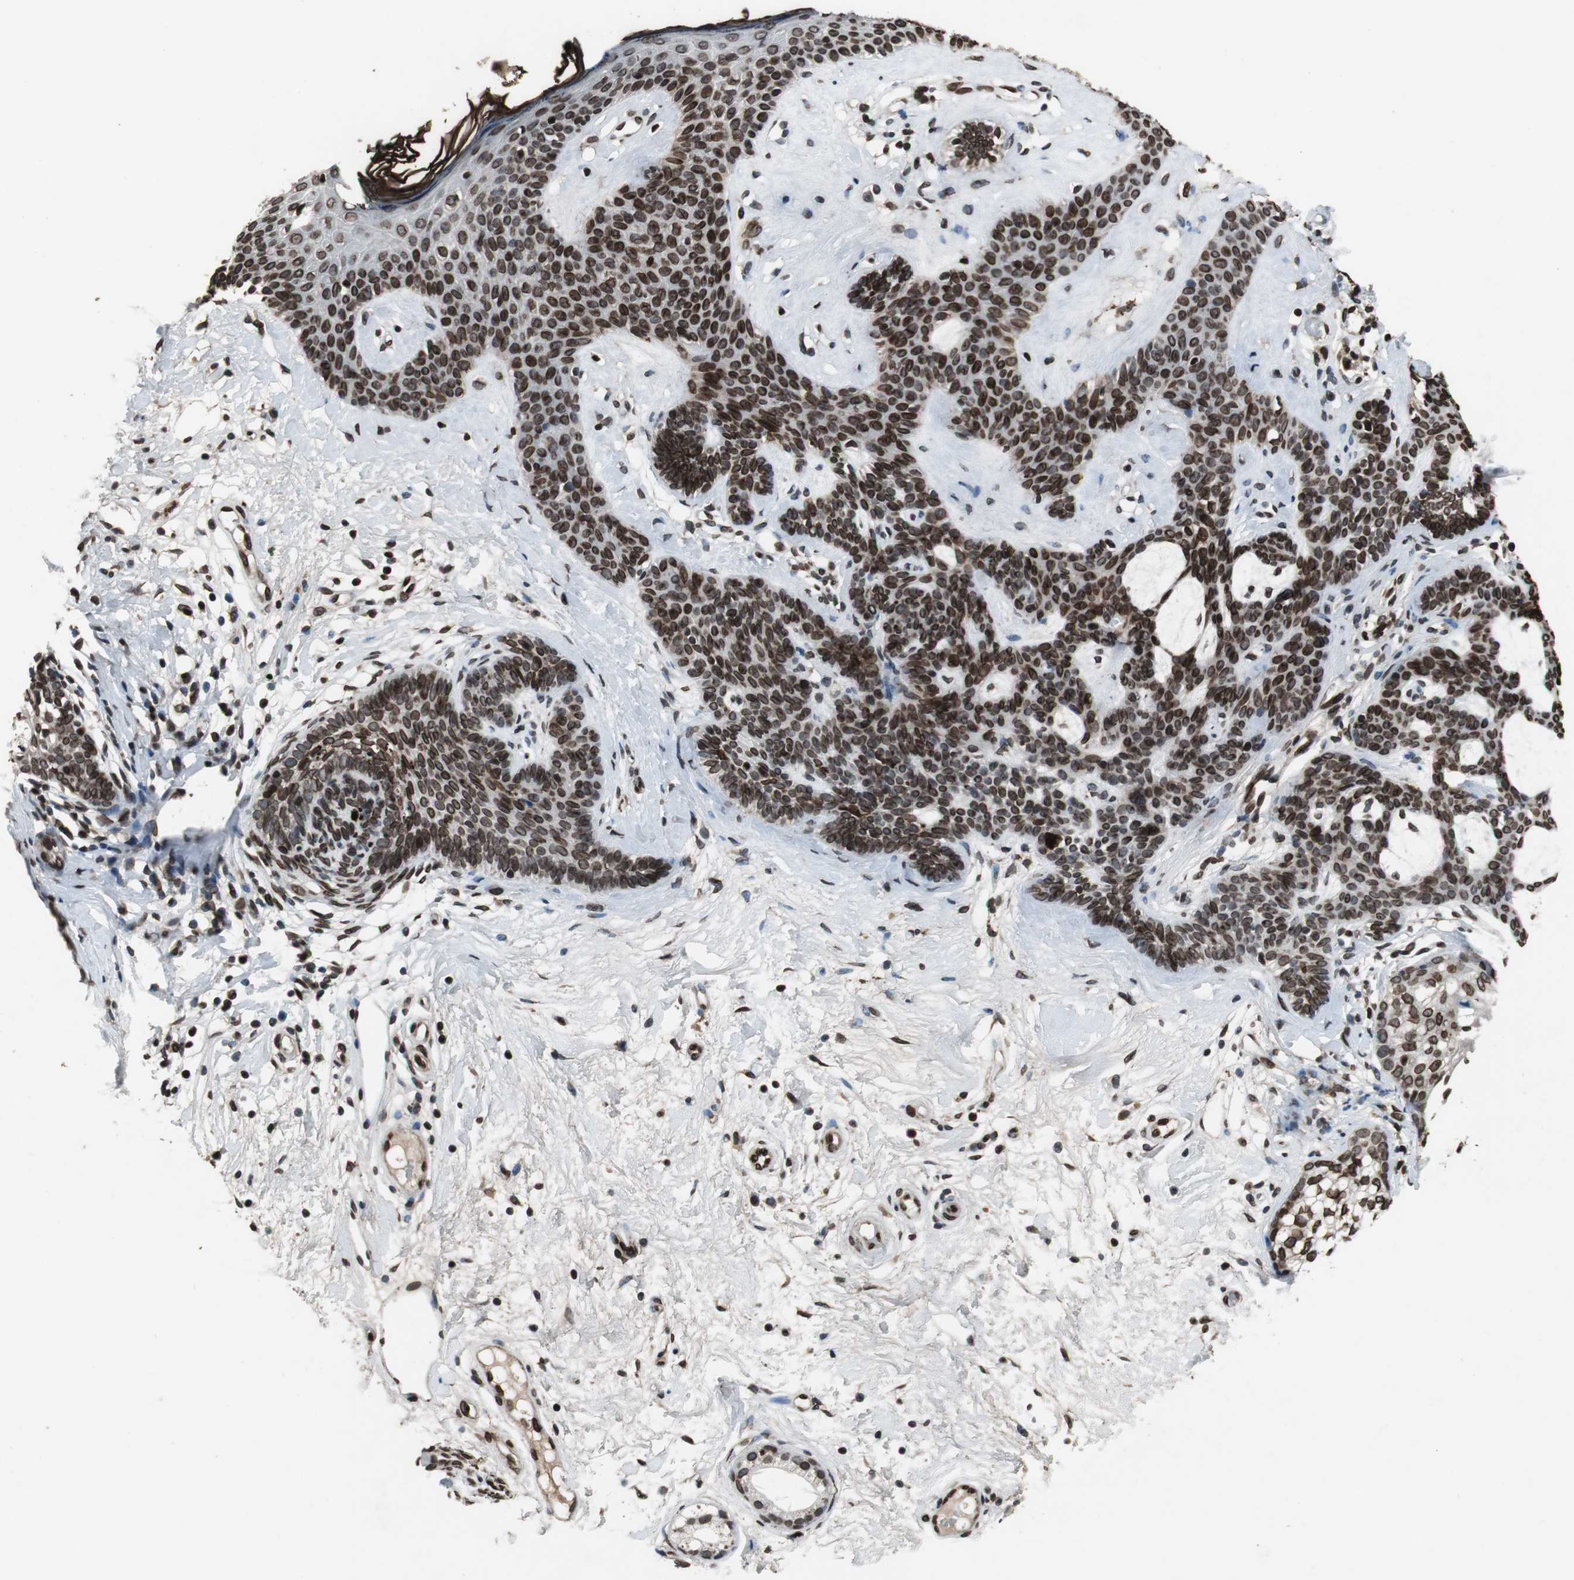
{"staining": {"intensity": "strong", "quantity": ">75%", "location": "cytoplasmic/membranous,nuclear"}, "tissue": "skin cancer", "cell_type": "Tumor cells", "image_type": "cancer", "snomed": [{"axis": "morphology", "description": "Developmental malformation"}, {"axis": "morphology", "description": "Basal cell carcinoma"}, {"axis": "topography", "description": "Skin"}], "caption": "A histopathology image of human skin cancer (basal cell carcinoma) stained for a protein demonstrates strong cytoplasmic/membranous and nuclear brown staining in tumor cells. The staining is performed using DAB (3,3'-diaminobenzidine) brown chromogen to label protein expression. The nuclei are counter-stained blue using hematoxylin.", "gene": "LMNA", "patient": {"sex": "female", "age": 62}}